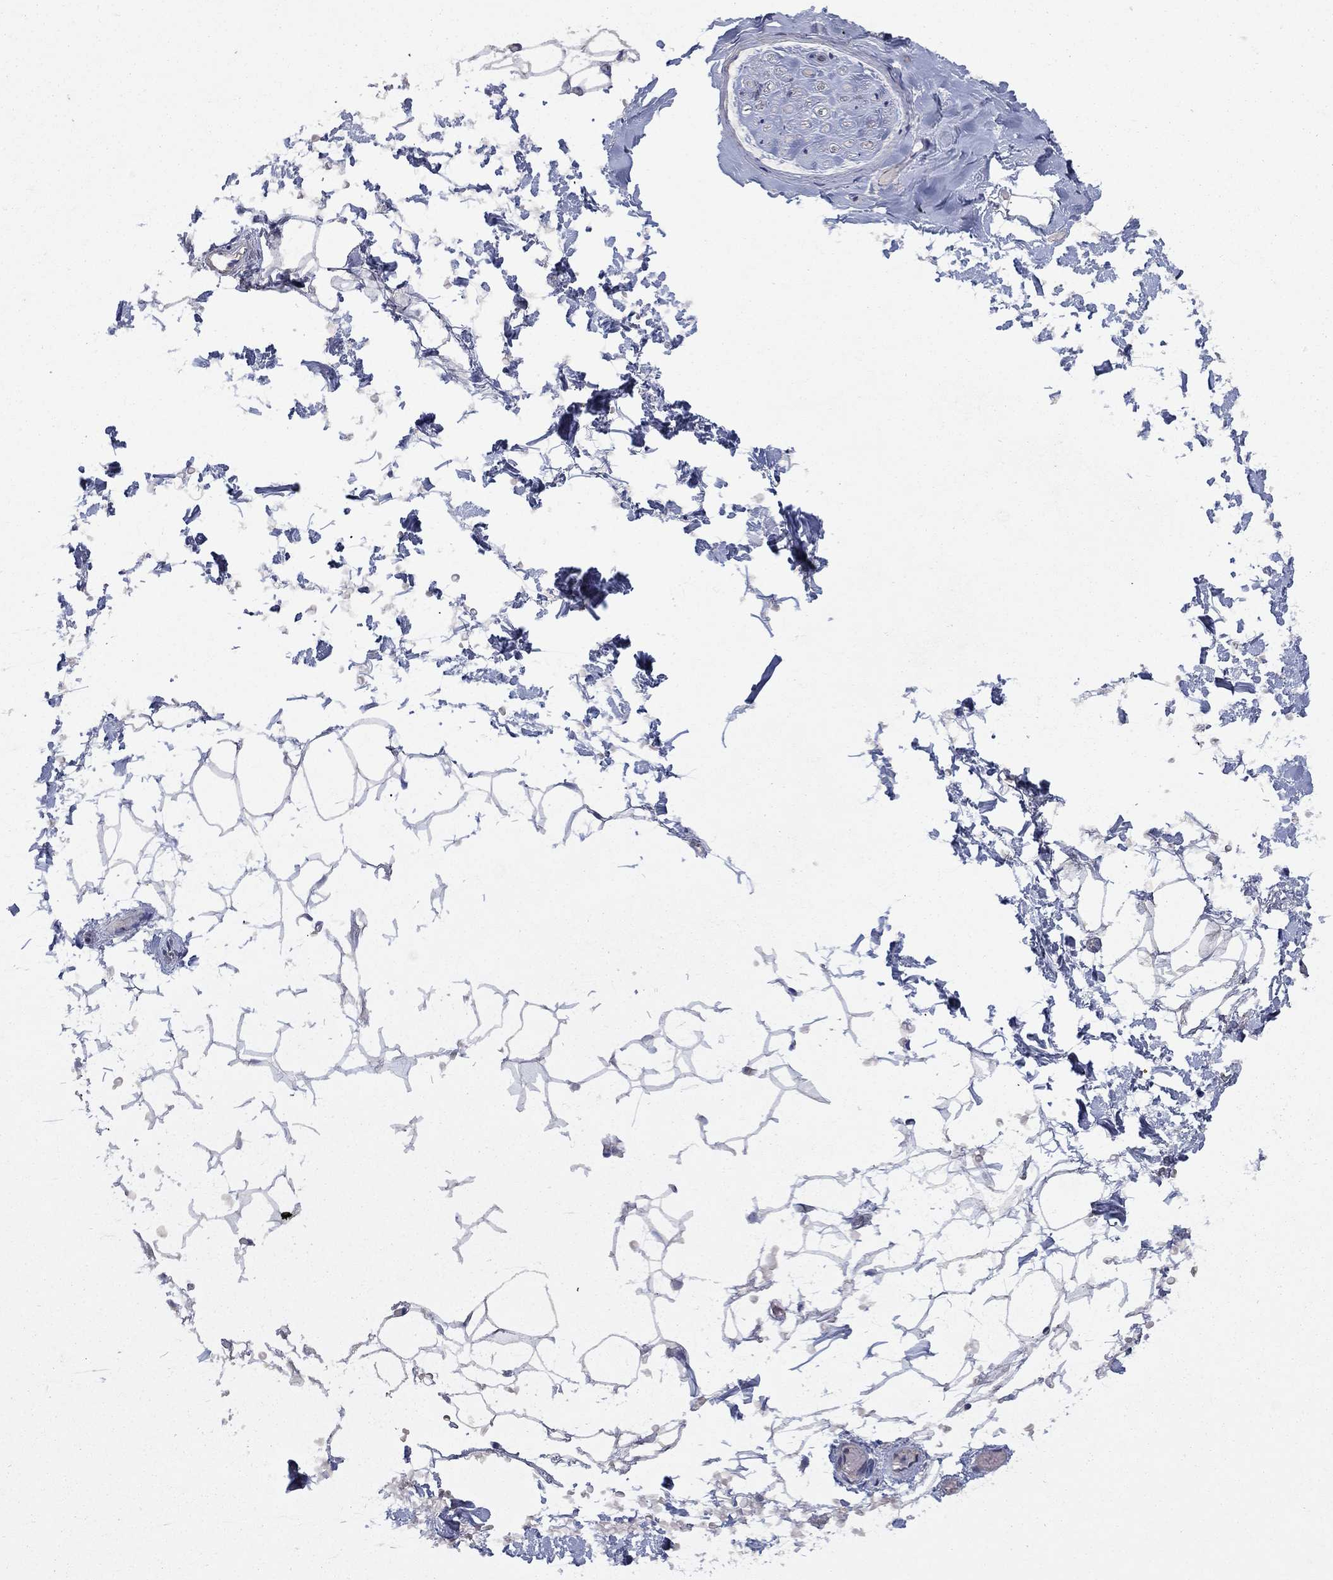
{"staining": {"intensity": "negative", "quantity": "none", "location": "none"}, "tissue": "adipose tissue", "cell_type": "Adipocytes", "image_type": "normal", "snomed": [{"axis": "morphology", "description": "Normal tissue, NOS"}, {"axis": "topography", "description": "Skin"}, {"axis": "topography", "description": "Peripheral nerve tissue"}], "caption": "Adipose tissue stained for a protein using IHC displays no positivity adipocytes.", "gene": "EMC9", "patient": {"sex": "female", "age": 56}}